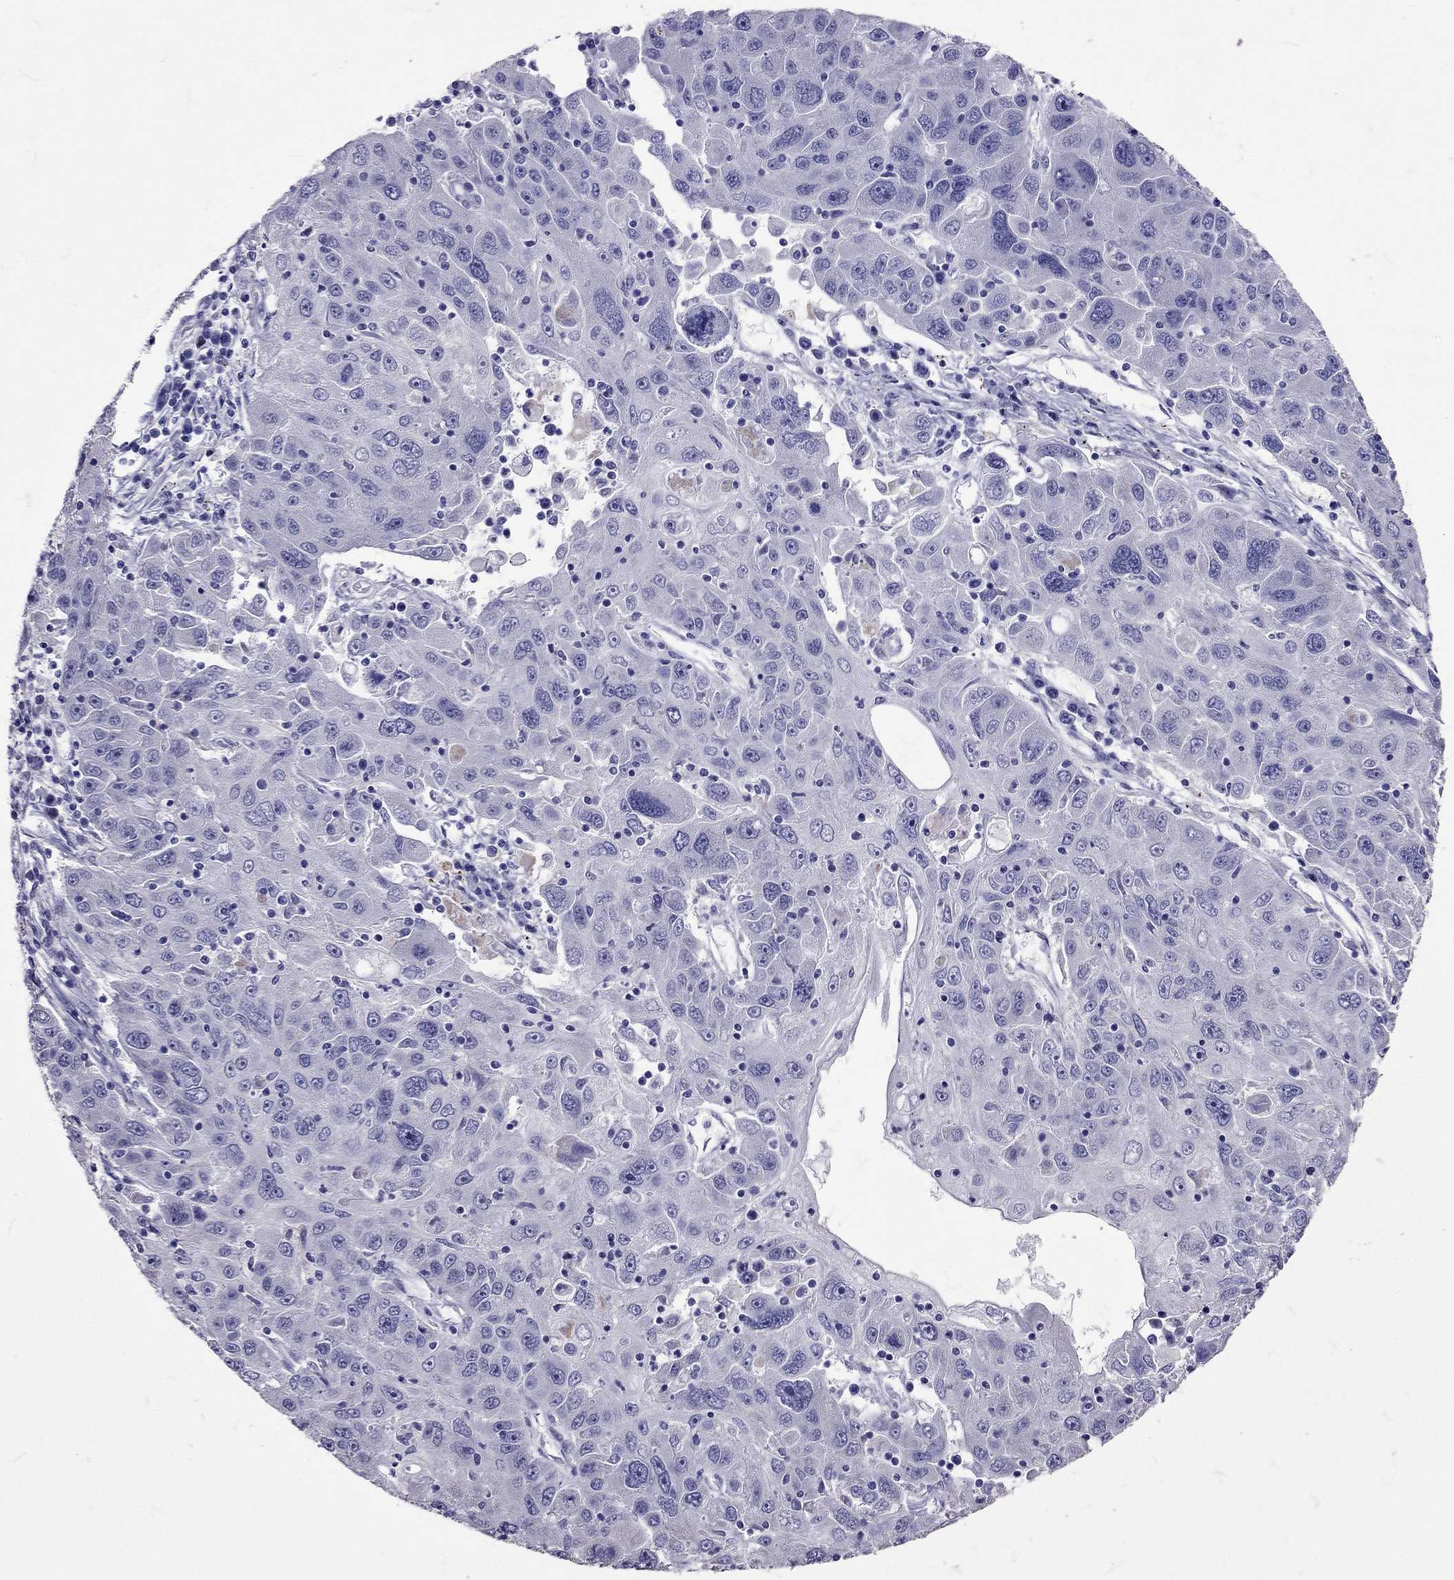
{"staining": {"intensity": "negative", "quantity": "none", "location": "none"}, "tissue": "stomach cancer", "cell_type": "Tumor cells", "image_type": "cancer", "snomed": [{"axis": "morphology", "description": "Adenocarcinoma, NOS"}, {"axis": "topography", "description": "Stomach"}], "caption": "A micrograph of human adenocarcinoma (stomach) is negative for staining in tumor cells.", "gene": "TBR1", "patient": {"sex": "male", "age": 56}}